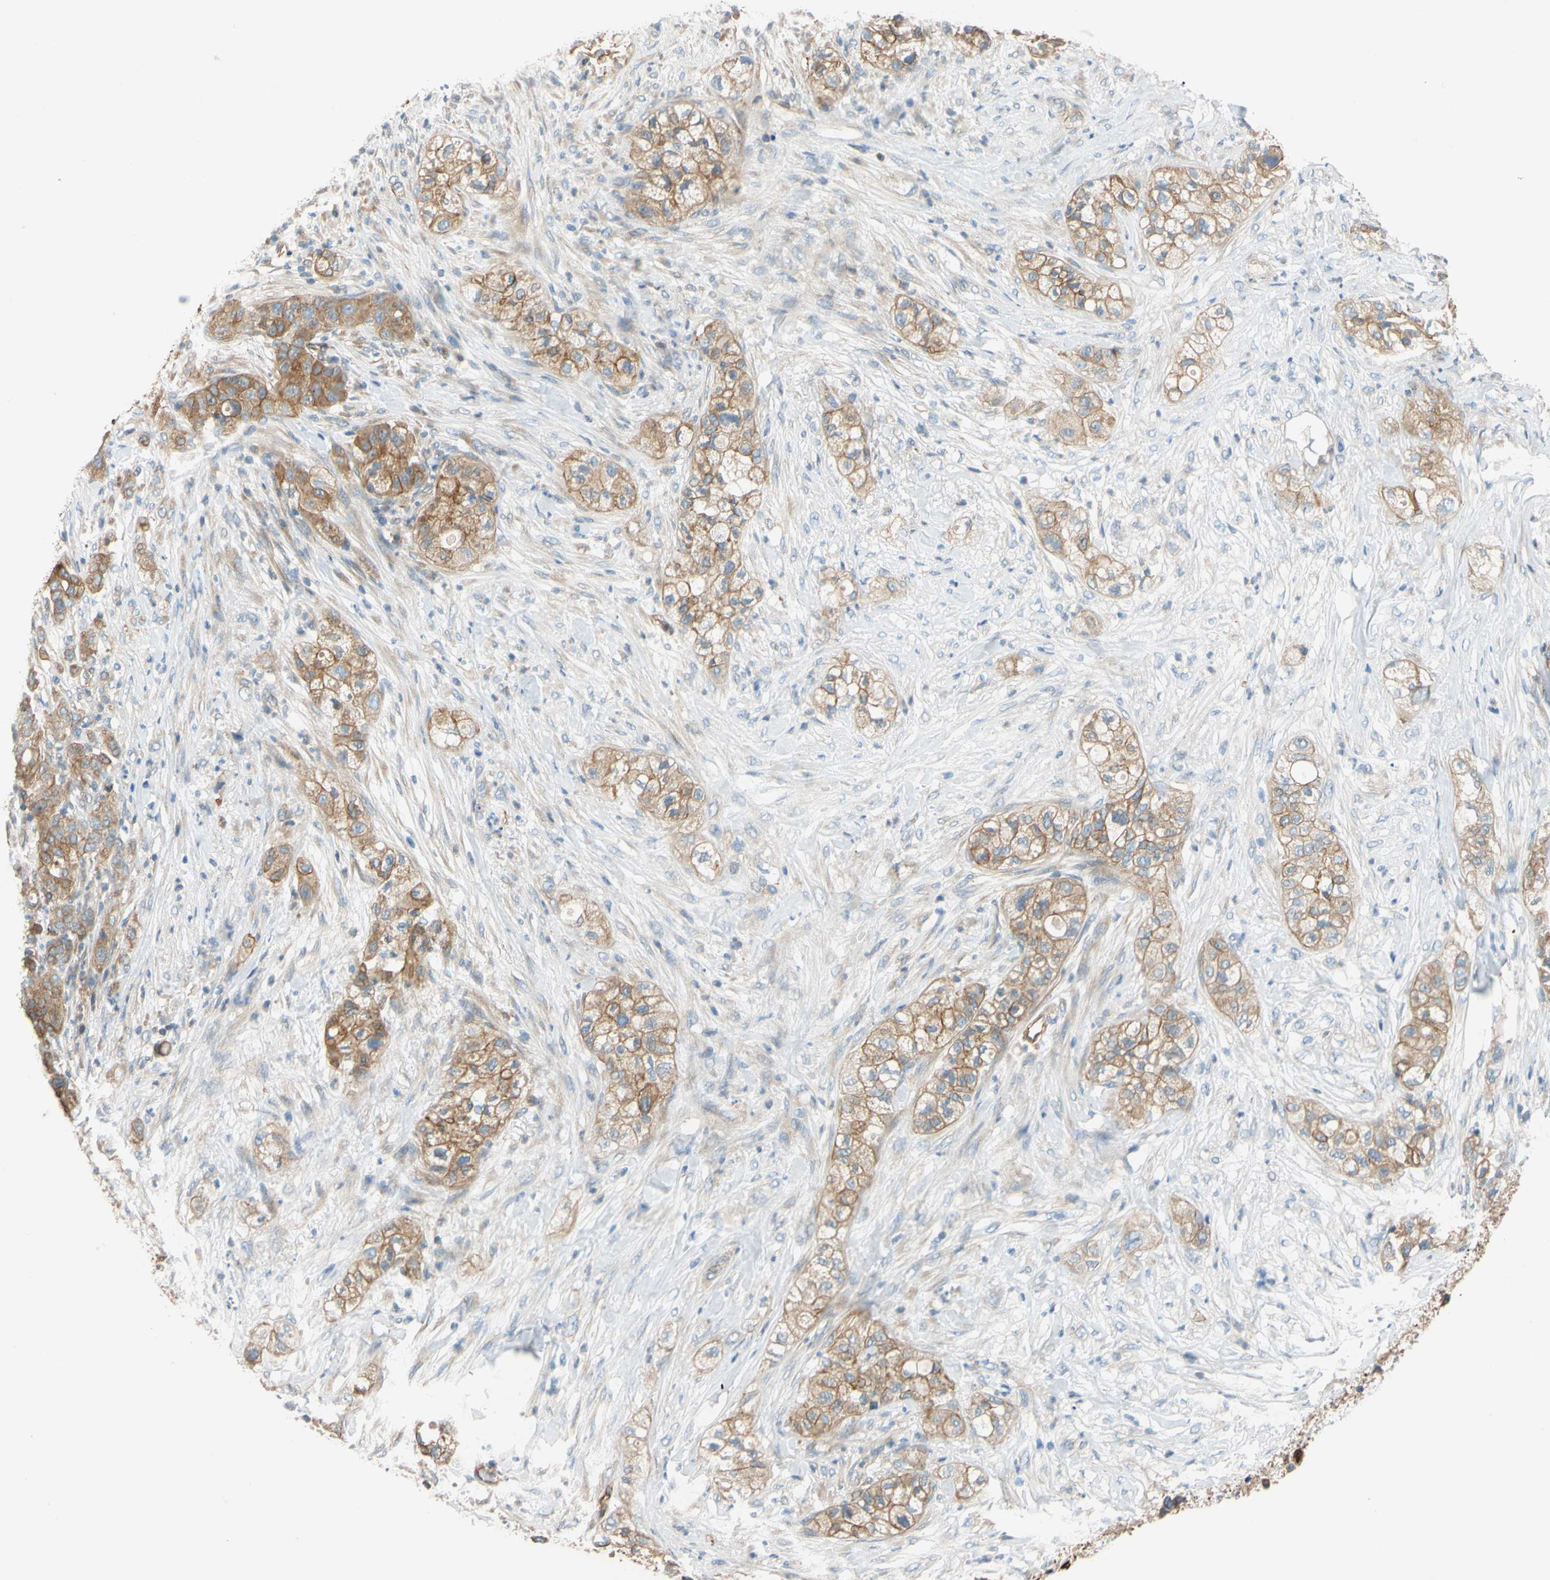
{"staining": {"intensity": "moderate", "quantity": ">75%", "location": "cytoplasmic/membranous"}, "tissue": "pancreatic cancer", "cell_type": "Tumor cells", "image_type": "cancer", "snomed": [{"axis": "morphology", "description": "Adenocarcinoma, NOS"}, {"axis": "topography", "description": "Pancreas"}], "caption": "Human pancreatic cancer (adenocarcinoma) stained for a protein (brown) exhibits moderate cytoplasmic/membranous positive positivity in approximately >75% of tumor cells.", "gene": "SPTAN1", "patient": {"sex": "female", "age": 78}}